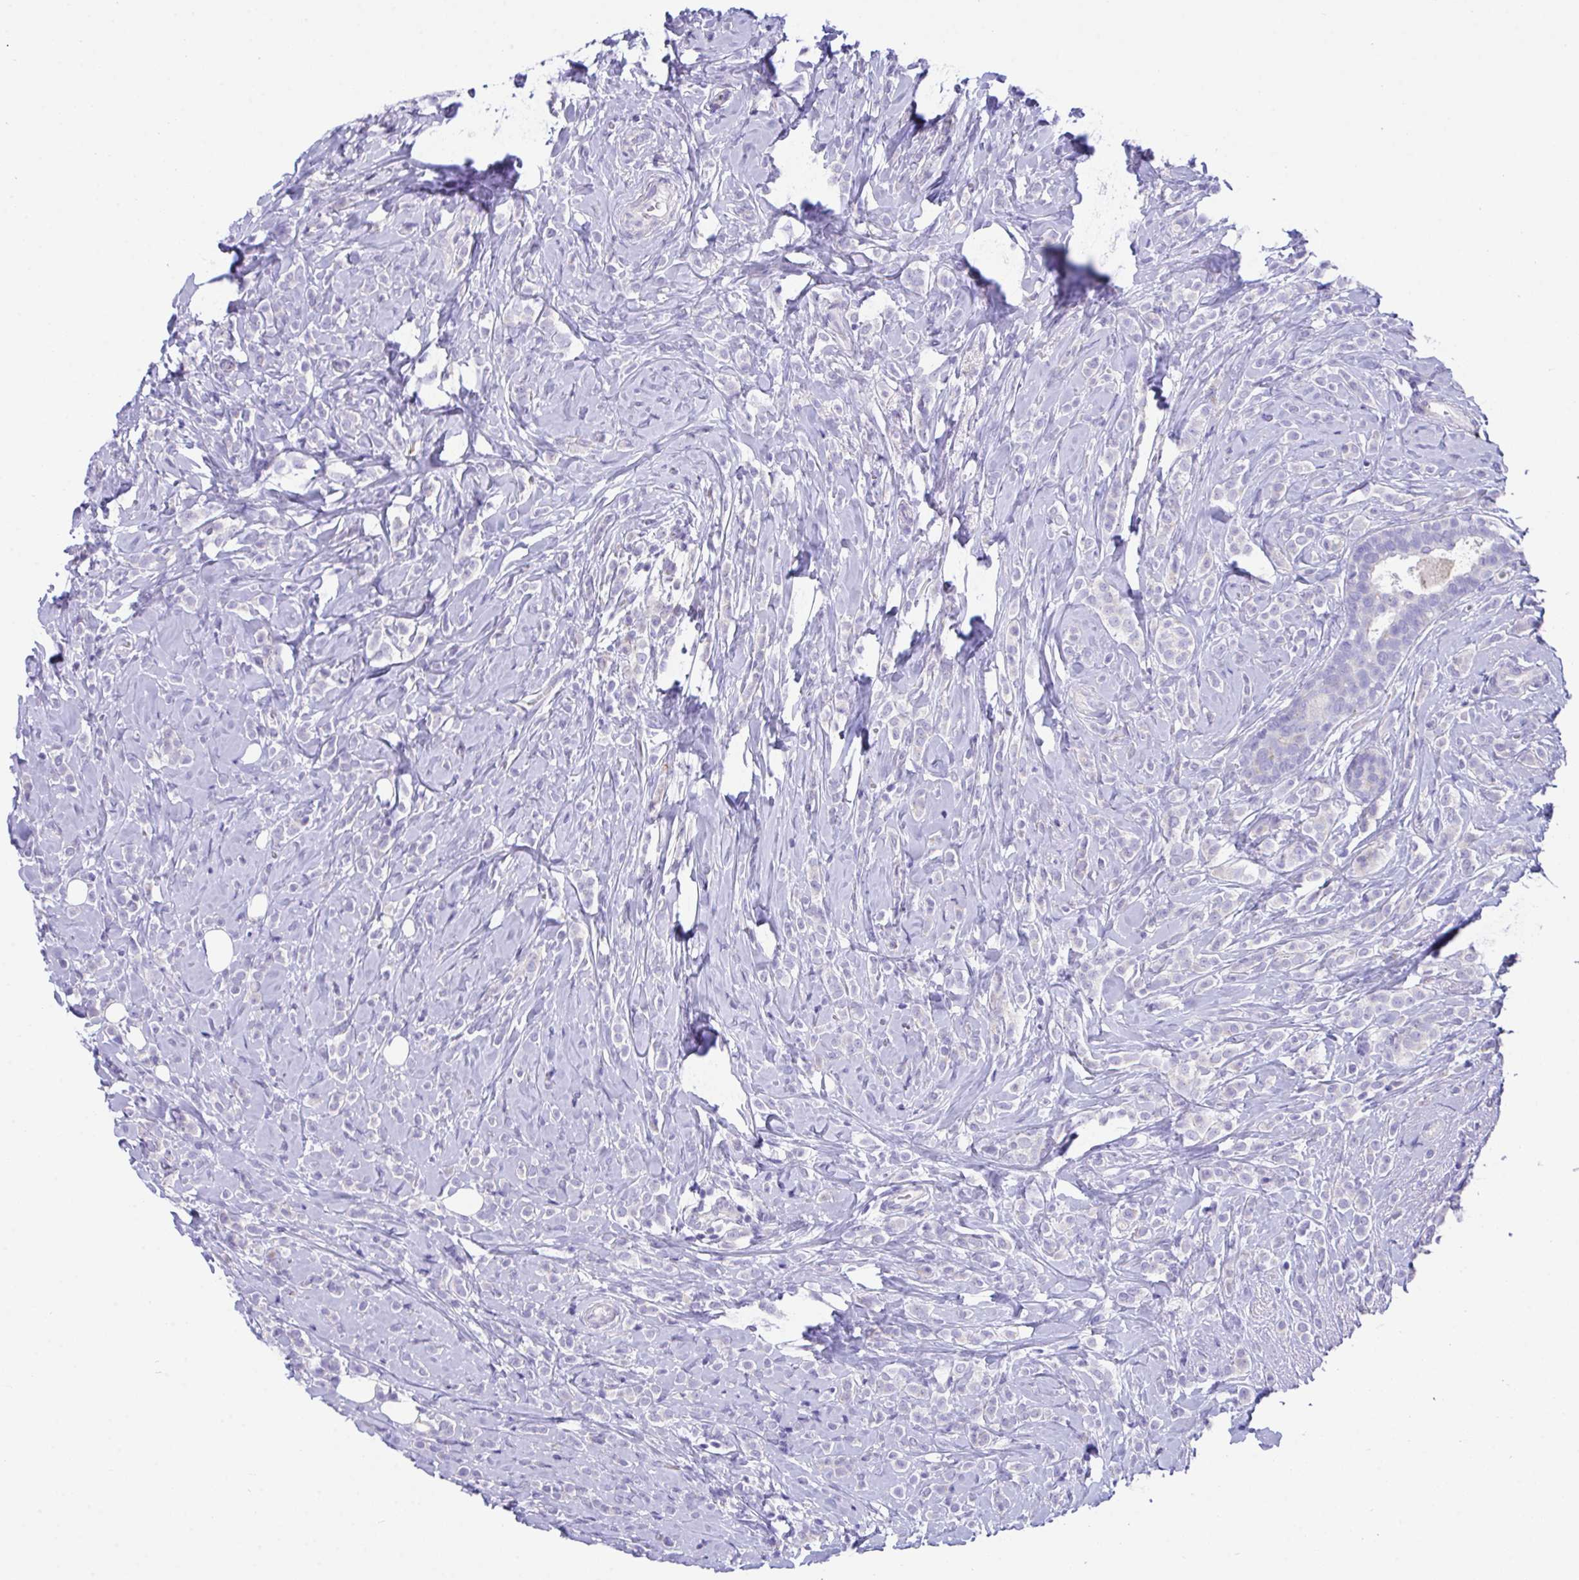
{"staining": {"intensity": "negative", "quantity": "none", "location": "none"}, "tissue": "breast cancer", "cell_type": "Tumor cells", "image_type": "cancer", "snomed": [{"axis": "morphology", "description": "Lobular carcinoma"}, {"axis": "topography", "description": "Breast"}], "caption": "IHC of human breast cancer (lobular carcinoma) exhibits no positivity in tumor cells. (DAB (3,3'-diaminobenzidine) IHC, high magnification).", "gene": "TMEM106B", "patient": {"sex": "female", "age": 49}}